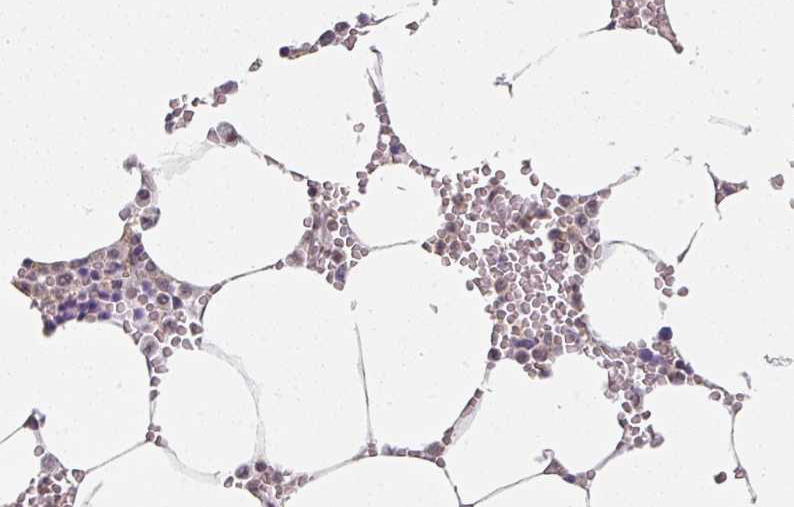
{"staining": {"intensity": "negative", "quantity": "none", "location": "none"}, "tissue": "bone marrow", "cell_type": "Hematopoietic cells", "image_type": "normal", "snomed": [{"axis": "morphology", "description": "Normal tissue, NOS"}, {"axis": "topography", "description": "Bone marrow"}], "caption": "Immunohistochemistry (IHC) histopathology image of unremarkable bone marrow: bone marrow stained with DAB (3,3'-diaminobenzidine) reveals no significant protein expression in hematopoietic cells.", "gene": "PSME3IP1", "patient": {"sex": "male", "age": 70}}